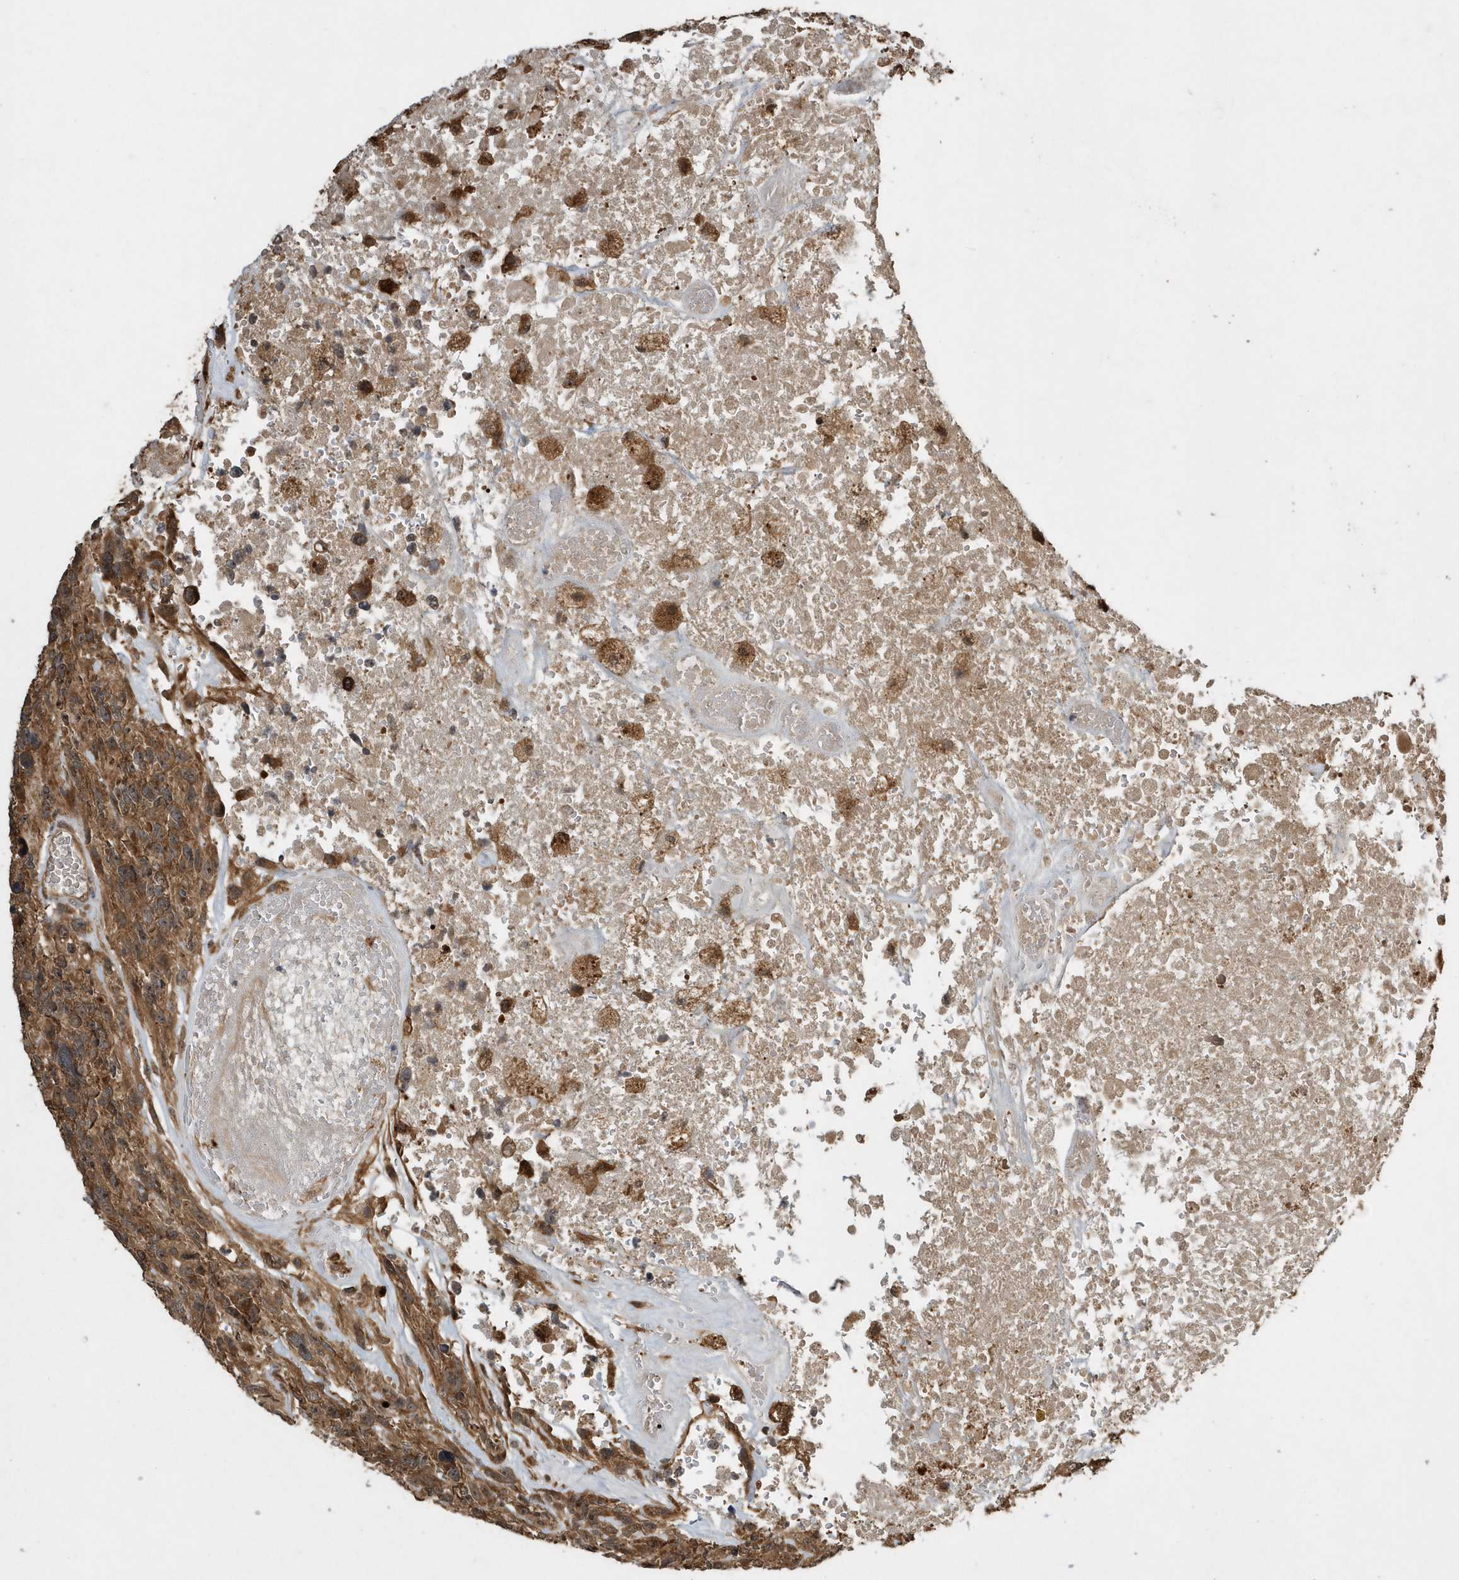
{"staining": {"intensity": "moderate", "quantity": ">75%", "location": "cytoplasmic/membranous"}, "tissue": "glioma", "cell_type": "Tumor cells", "image_type": "cancer", "snomed": [{"axis": "morphology", "description": "Glioma, malignant, High grade"}, {"axis": "topography", "description": "Brain"}], "caption": "Glioma stained for a protein displays moderate cytoplasmic/membranous positivity in tumor cells. (DAB = brown stain, brightfield microscopy at high magnification).", "gene": "WASHC5", "patient": {"sex": "male", "age": 69}}